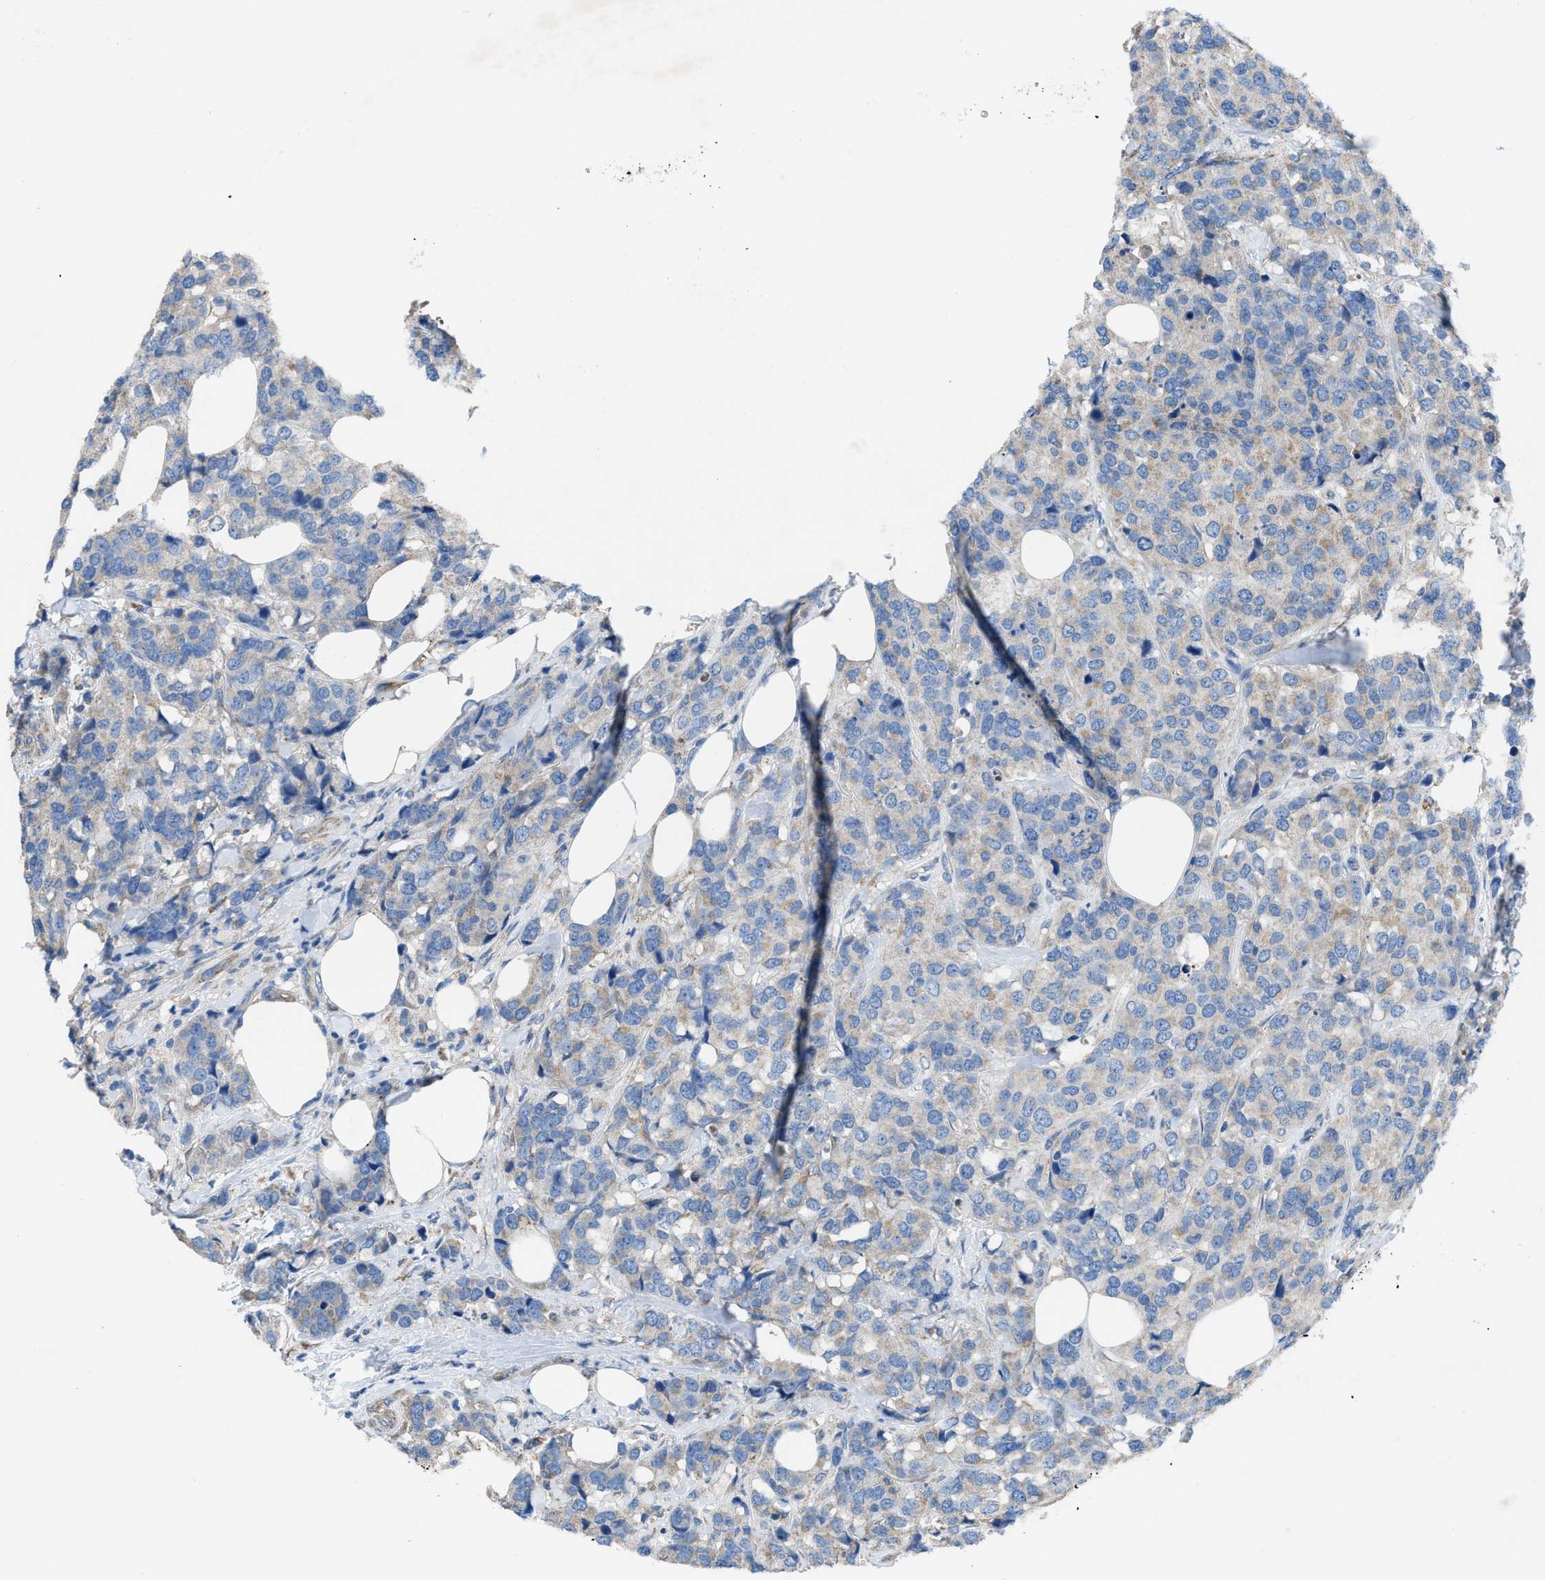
{"staining": {"intensity": "weak", "quantity": "25%-75%", "location": "cytoplasmic/membranous"}, "tissue": "breast cancer", "cell_type": "Tumor cells", "image_type": "cancer", "snomed": [{"axis": "morphology", "description": "Lobular carcinoma"}, {"axis": "topography", "description": "Breast"}], "caption": "High-power microscopy captured an immunohistochemistry image of breast cancer, revealing weak cytoplasmic/membranous positivity in about 25%-75% of tumor cells.", "gene": "DOLPP1", "patient": {"sex": "female", "age": 59}}